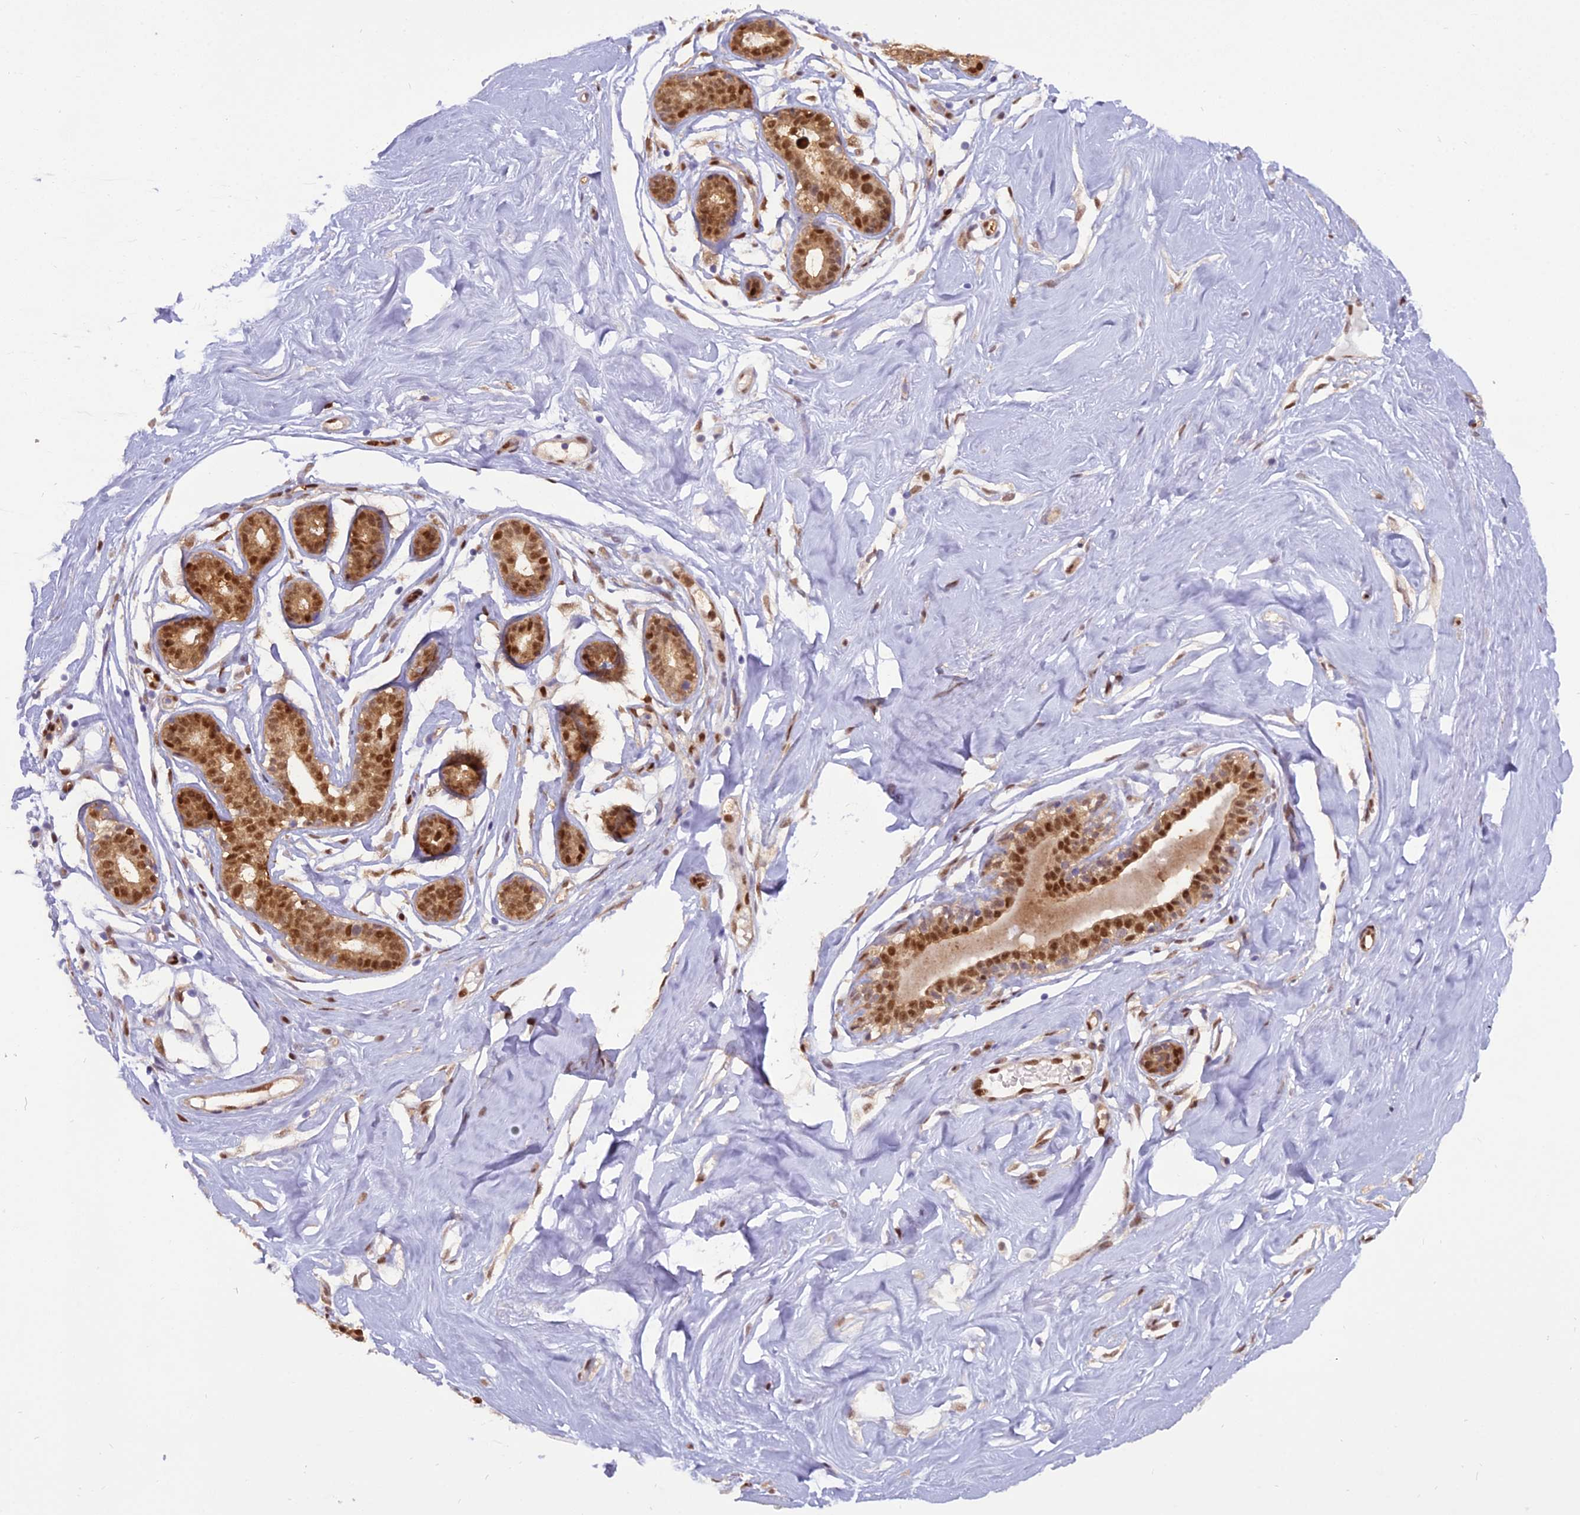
{"staining": {"intensity": "moderate", "quantity": ">75%", "location": "nuclear"}, "tissue": "breast", "cell_type": "Adipocytes", "image_type": "normal", "snomed": [{"axis": "morphology", "description": "Normal tissue, NOS"}, {"axis": "morphology", "description": "Adenoma, NOS"}, {"axis": "topography", "description": "Breast"}], "caption": "A brown stain labels moderate nuclear positivity of a protein in adipocytes of unremarkable breast. The staining was performed using DAB, with brown indicating positive protein expression. Nuclei are stained blue with hematoxylin.", "gene": "NPEPL1", "patient": {"sex": "female", "age": 23}}